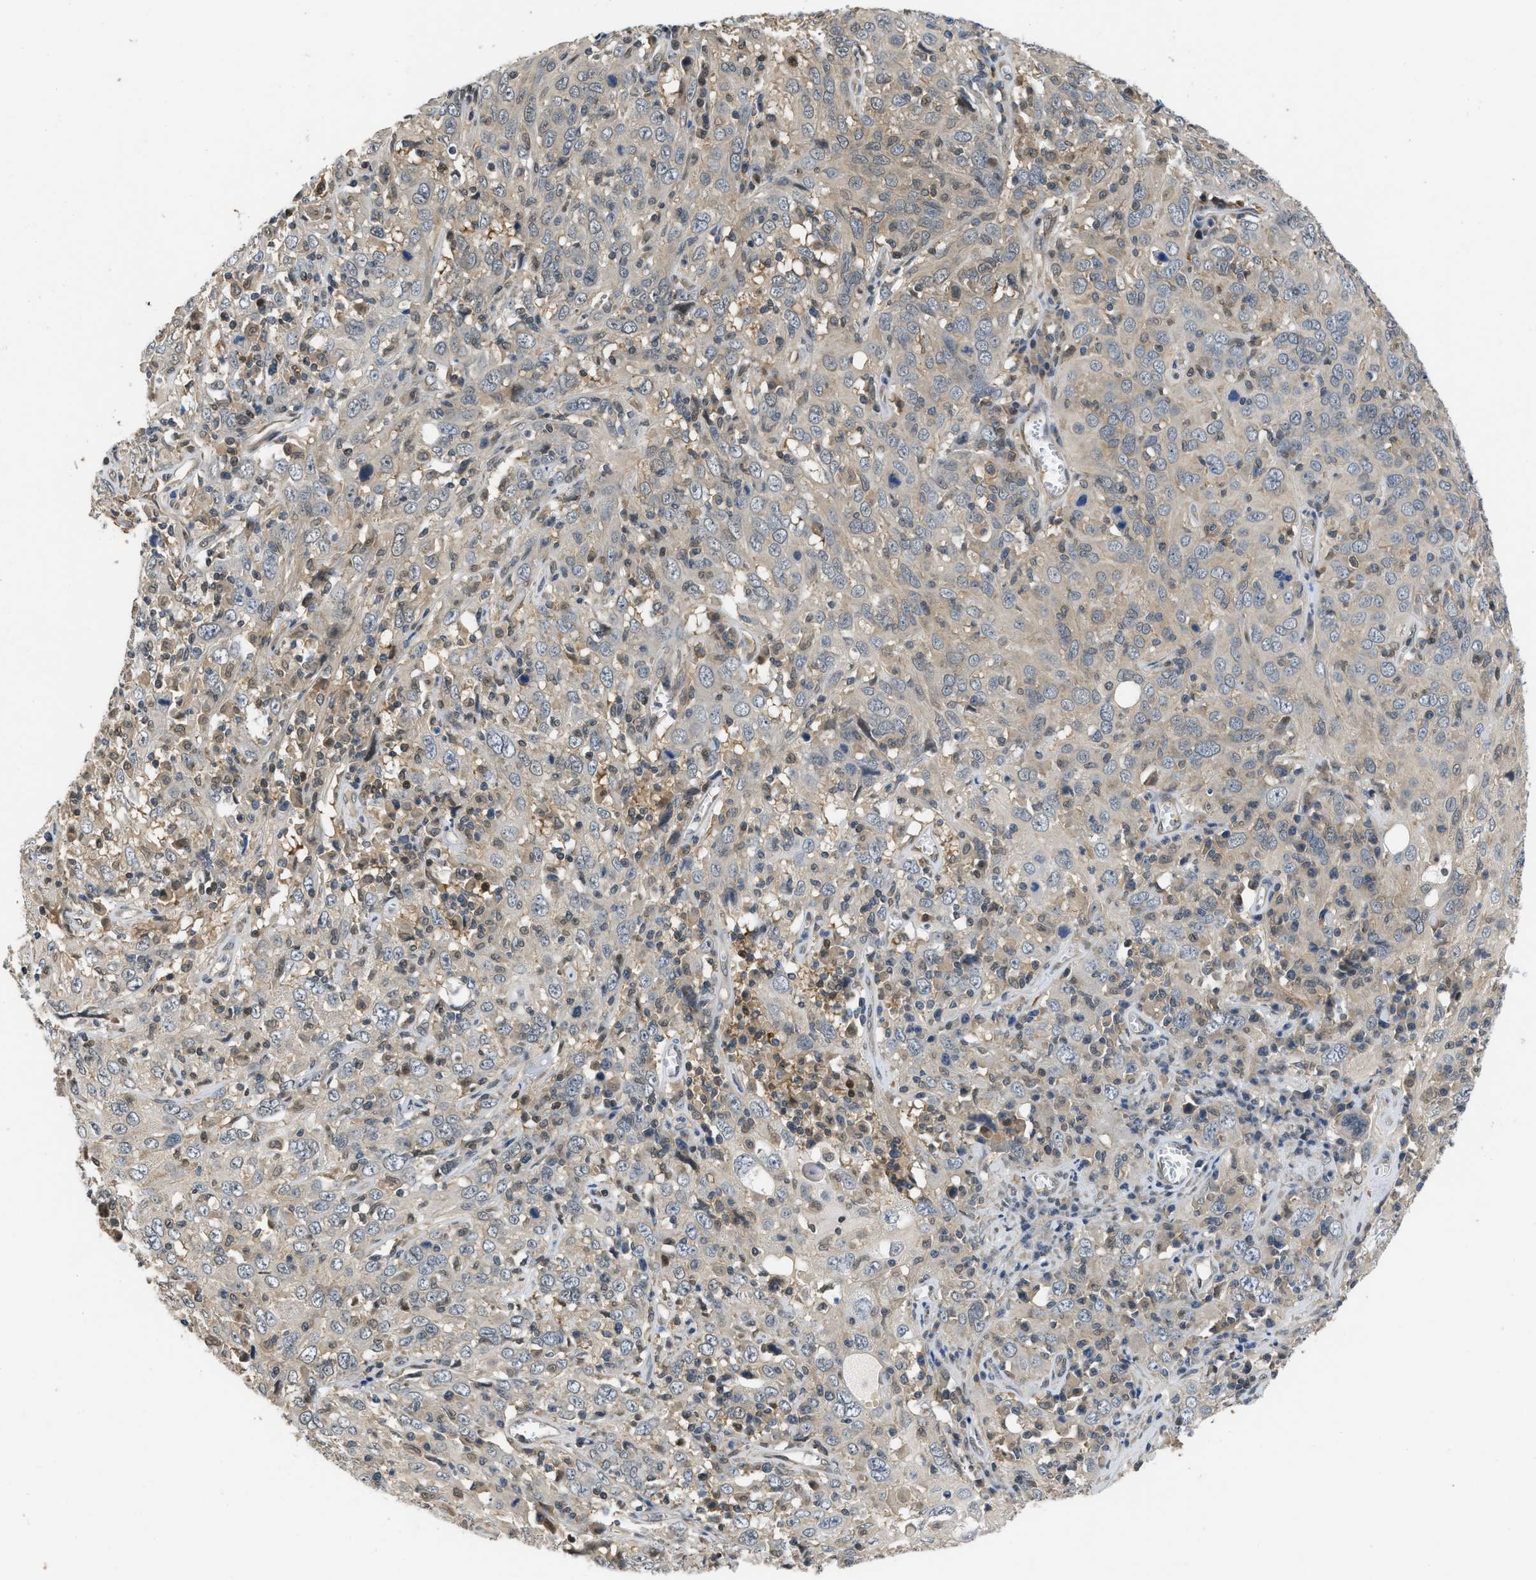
{"staining": {"intensity": "weak", "quantity": "<25%", "location": "cytoplasmic/membranous"}, "tissue": "cervical cancer", "cell_type": "Tumor cells", "image_type": "cancer", "snomed": [{"axis": "morphology", "description": "Squamous cell carcinoma, NOS"}, {"axis": "topography", "description": "Cervix"}], "caption": "The immunohistochemistry histopathology image has no significant positivity in tumor cells of cervical cancer (squamous cell carcinoma) tissue.", "gene": "TES", "patient": {"sex": "female", "age": 46}}